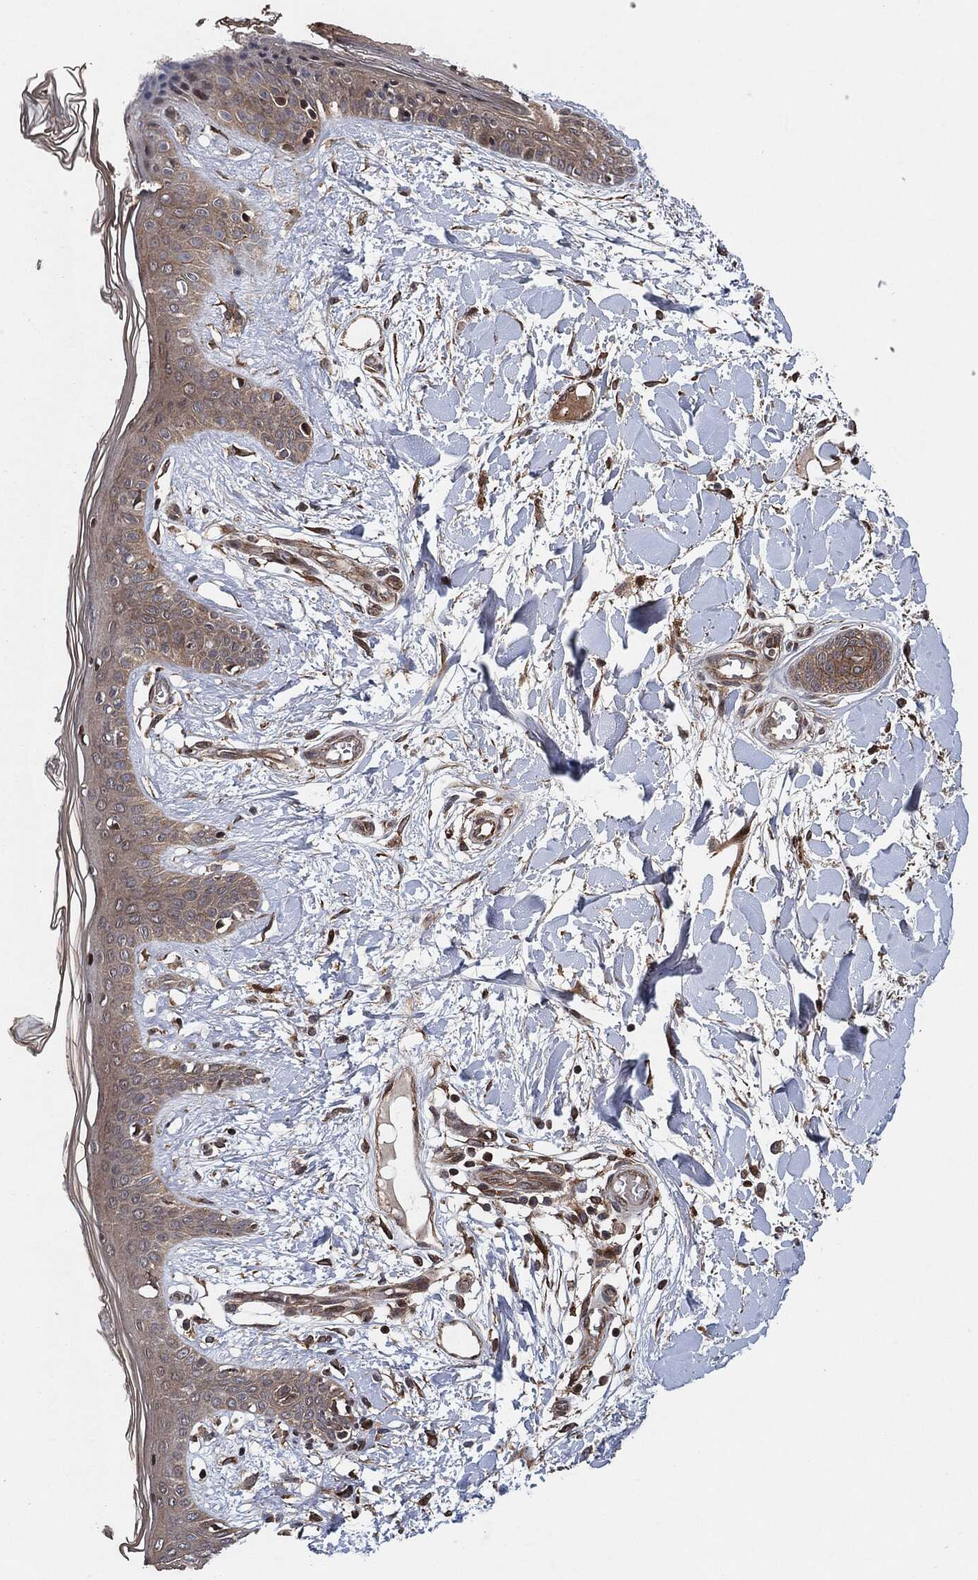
{"staining": {"intensity": "strong", "quantity": "25%-75%", "location": "cytoplasmic/membranous"}, "tissue": "skin", "cell_type": "Fibroblasts", "image_type": "normal", "snomed": [{"axis": "morphology", "description": "Normal tissue, NOS"}, {"axis": "topography", "description": "Skin"}], "caption": "High-power microscopy captured an immunohistochemistry (IHC) micrograph of benign skin, revealing strong cytoplasmic/membranous expression in approximately 25%-75% of fibroblasts.", "gene": "BCAR1", "patient": {"sex": "female", "age": 34}}